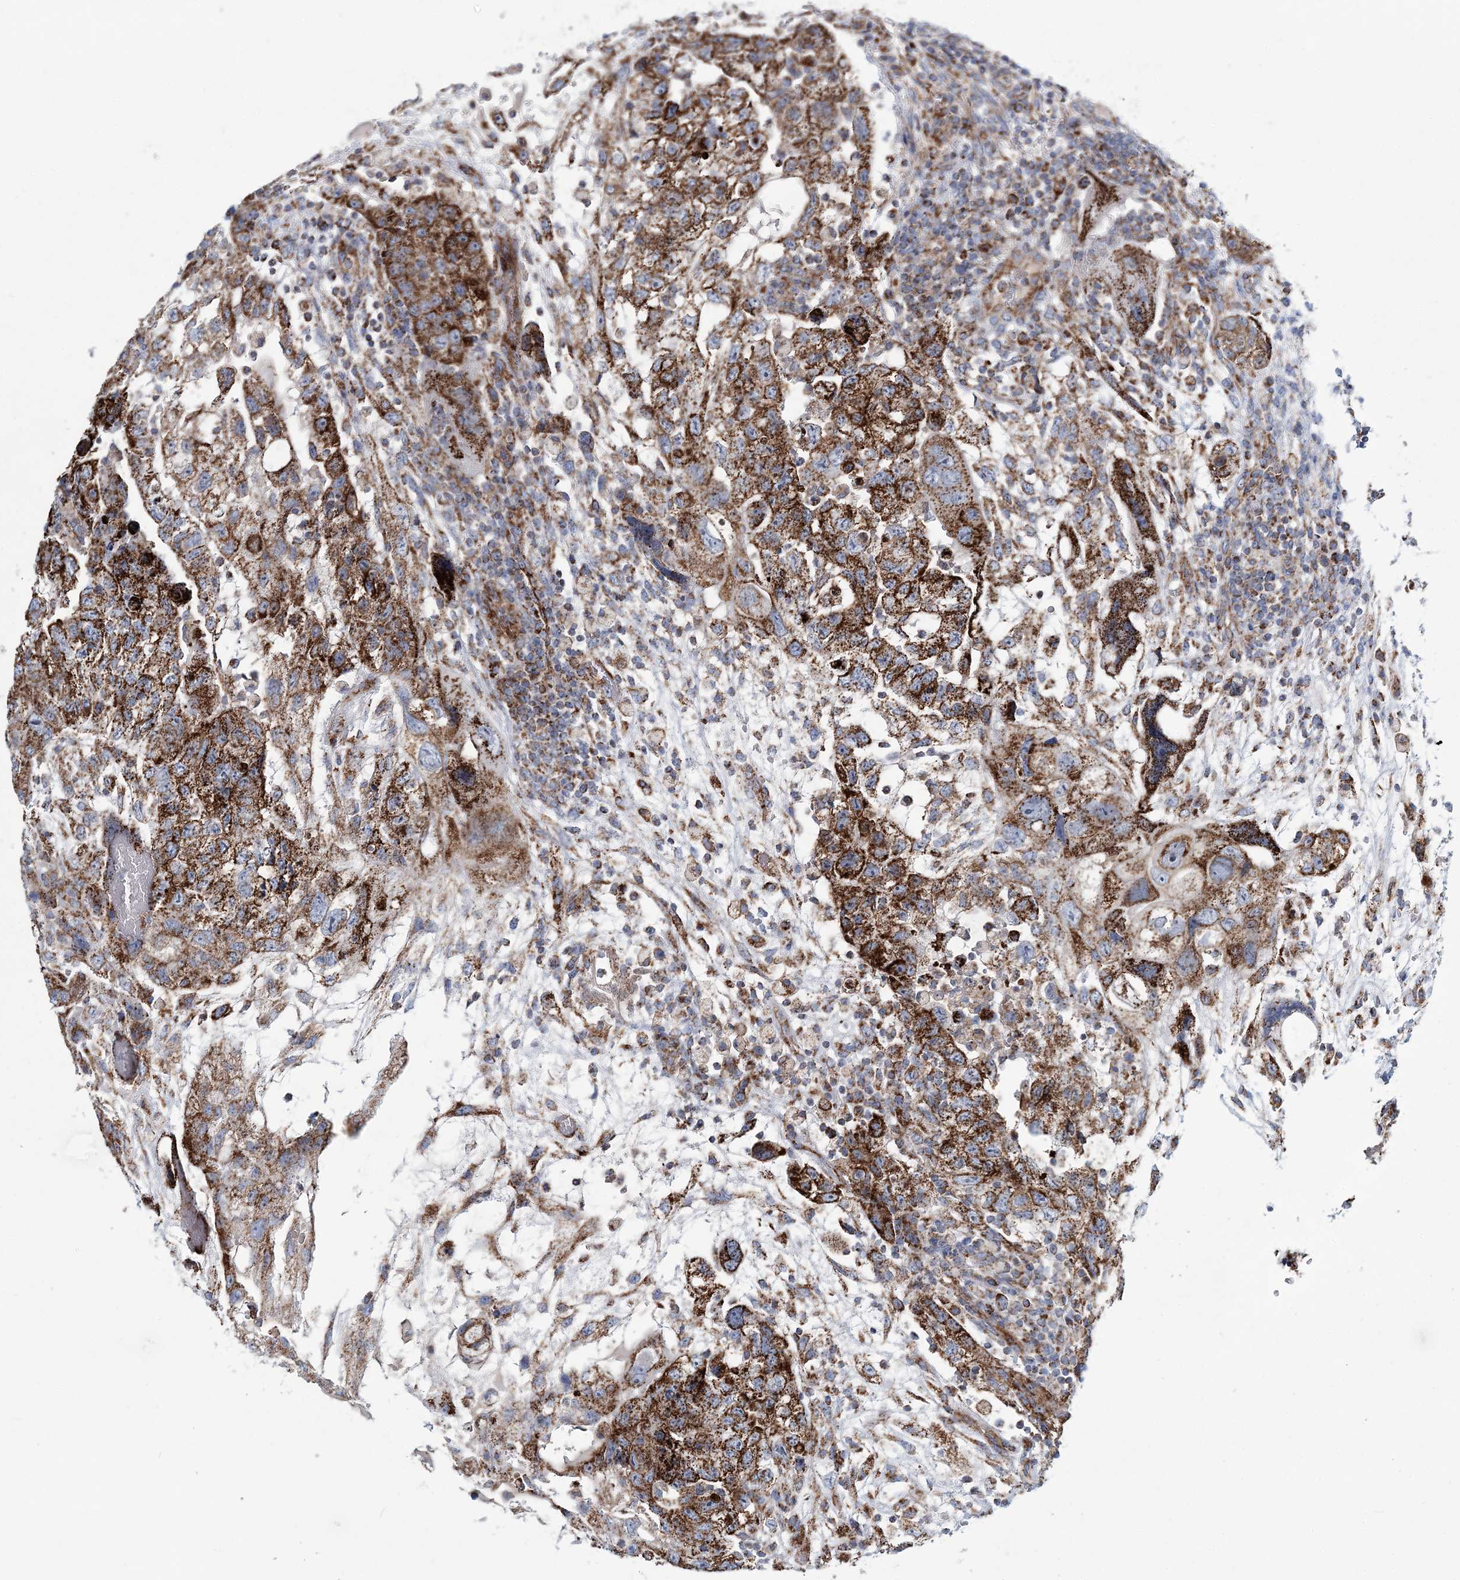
{"staining": {"intensity": "strong", "quantity": ">75%", "location": "cytoplasmic/membranous"}, "tissue": "testis cancer", "cell_type": "Tumor cells", "image_type": "cancer", "snomed": [{"axis": "morphology", "description": "Carcinoma, Embryonal, NOS"}, {"axis": "topography", "description": "Testis"}], "caption": "Testis cancer (embryonal carcinoma) tissue shows strong cytoplasmic/membranous staining in about >75% of tumor cells (DAB = brown stain, brightfield microscopy at high magnification).", "gene": "ARHGAP6", "patient": {"sex": "male", "age": 36}}